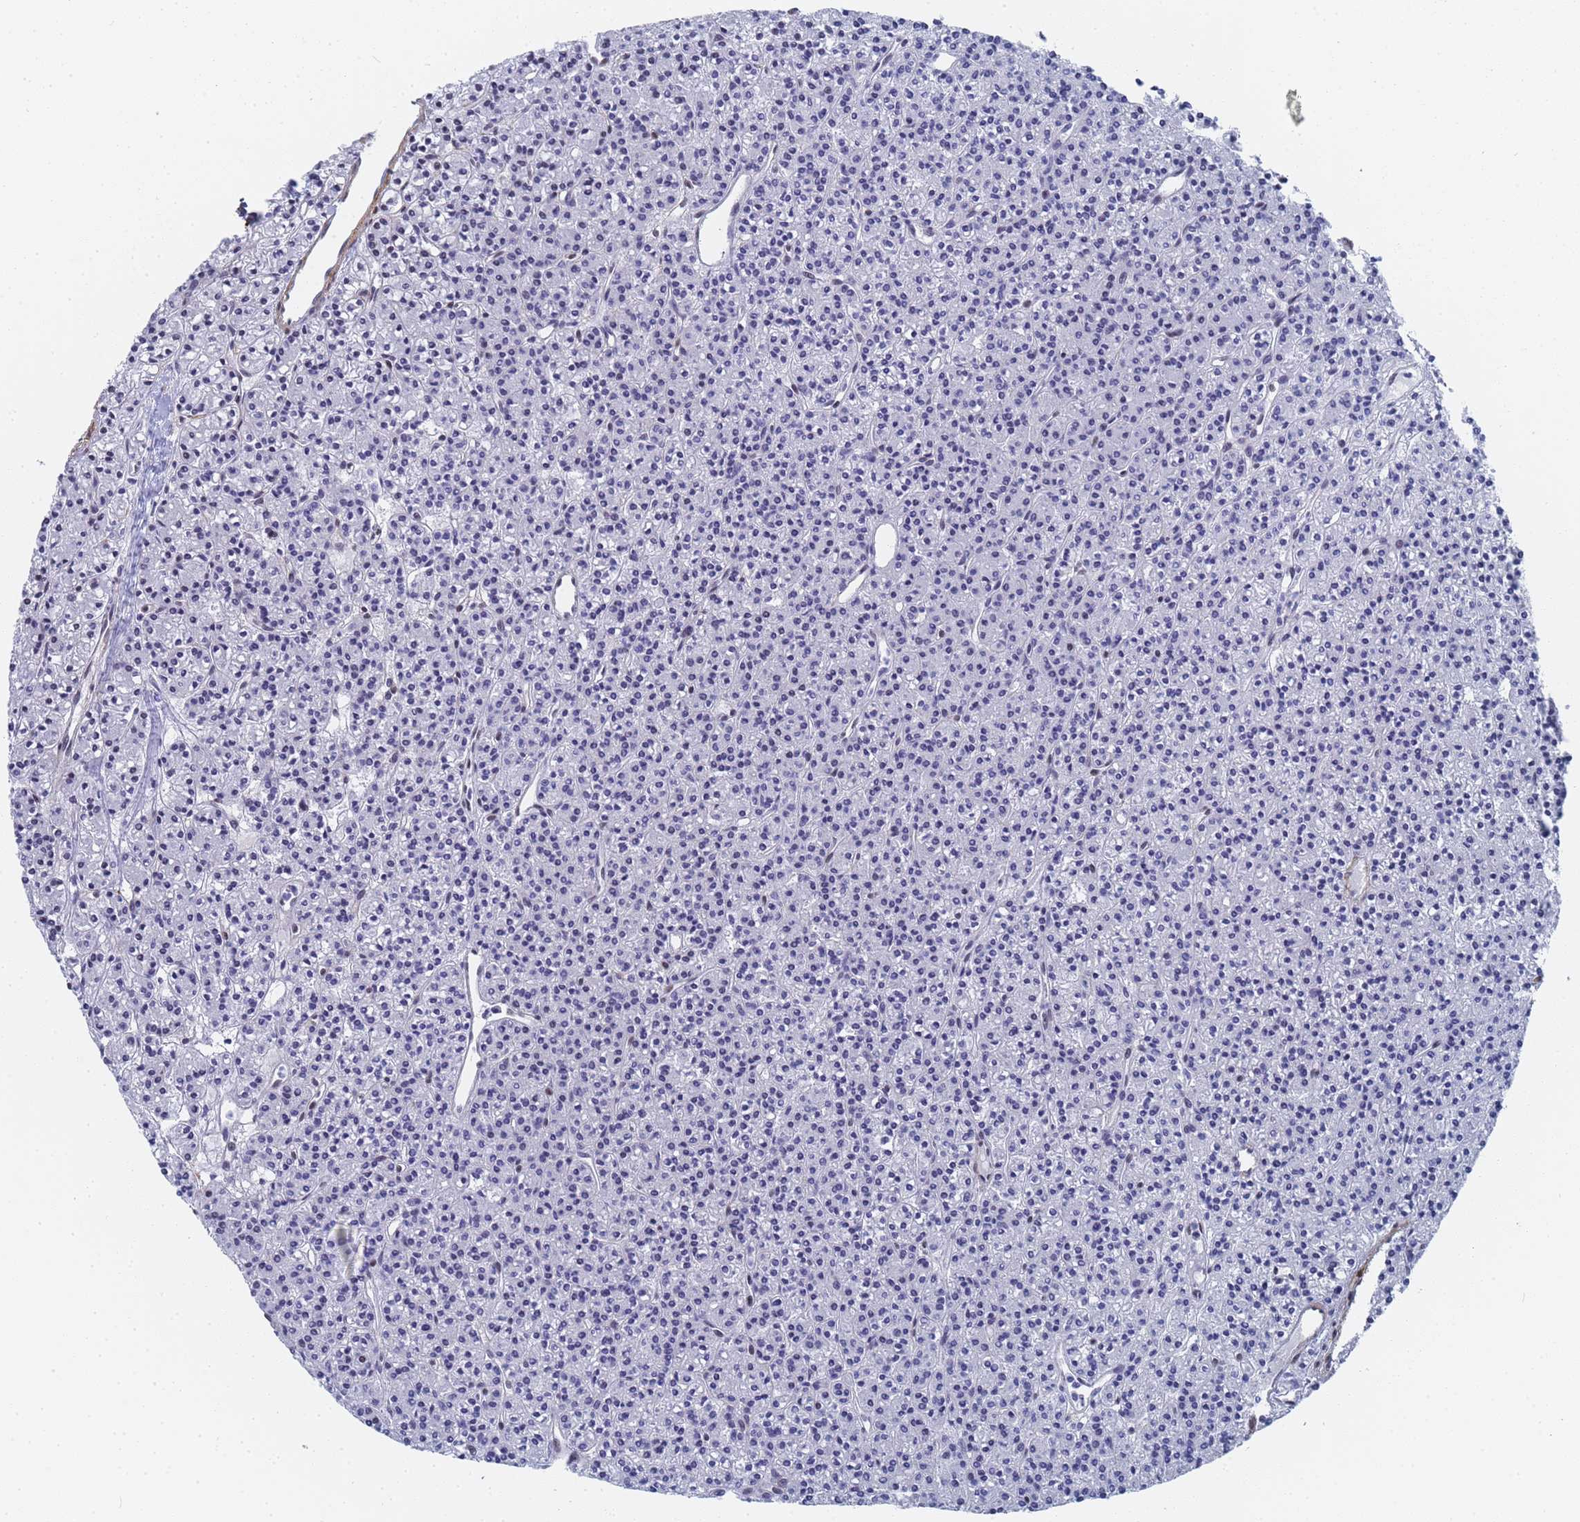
{"staining": {"intensity": "negative", "quantity": "none", "location": "none"}, "tissue": "parathyroid gland", "cell_type": "Glandular cells", "image_type": "normal", "snomed": [{"axis": "morphology", "description": "Normal tissue, NOS"}, {"axis": "topography", "description": "Parathyroid gland"}], "caption": "A high-resolution photomicrograph shows immunohistochemistry (IHC) staining of unremarkable parathyroid gland, which shows no significant positivity in glandular cells.", "gene": "PRRT4", "patient": {"sex": "female", "age": 45}}